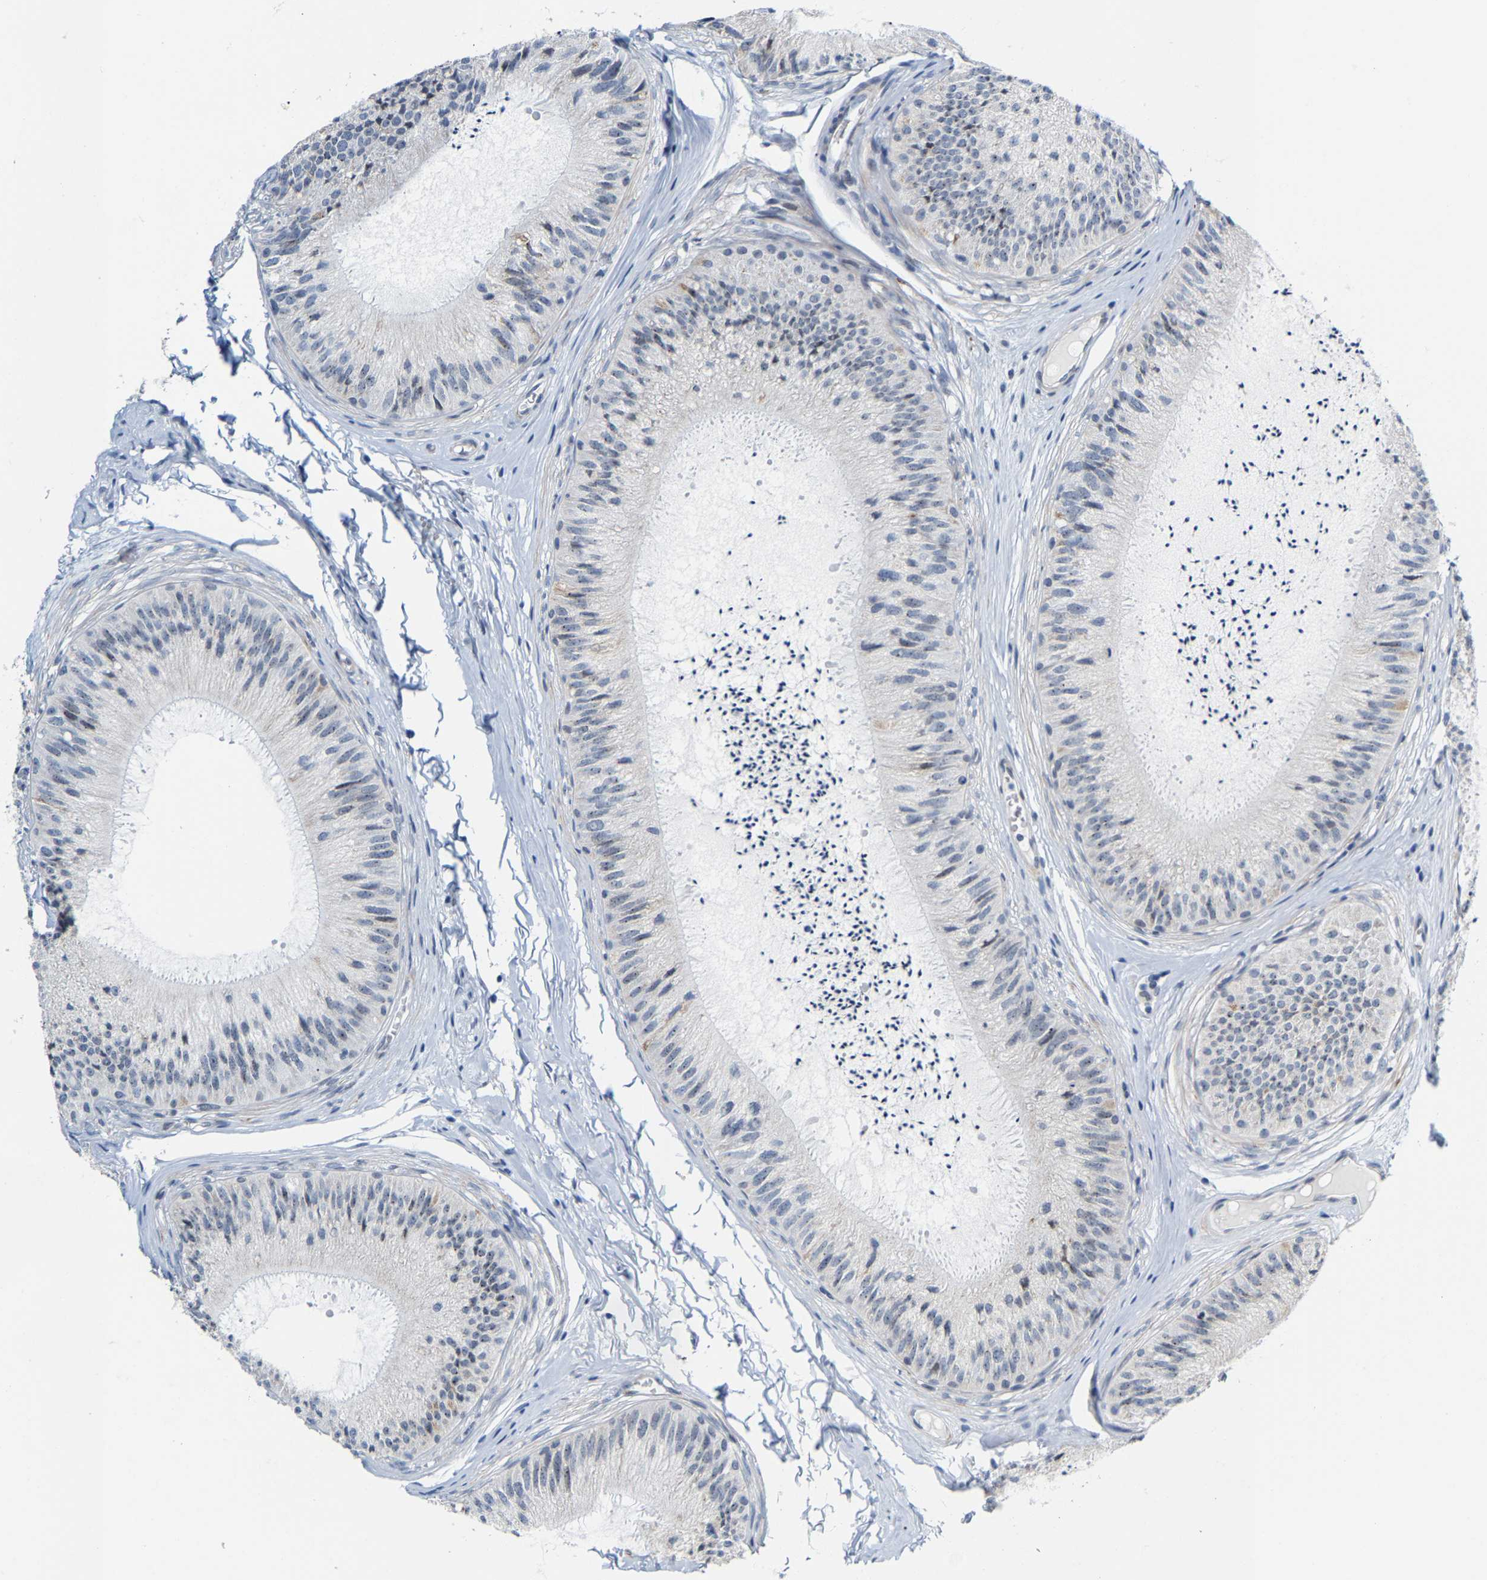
{"staining": {"intensity": "negative", "quantity": "none", "location": "none"}, "tissue": "epididymis", "cell_type": "Glandular cells", "image_type": "normal", "snomed": [{"axis": "morphology", "description": "Normal tissue, NOS"}, {"axis": "topography", "description": "Epididymis"}], "caption": "Glandular cells show no significant positivity in normal epididymis. (DAB immunohistochemistry (IHC) with hematoxylin counter stain).", "gene": "FAM180A", "patient": {"sex": "male", "age": 31}}